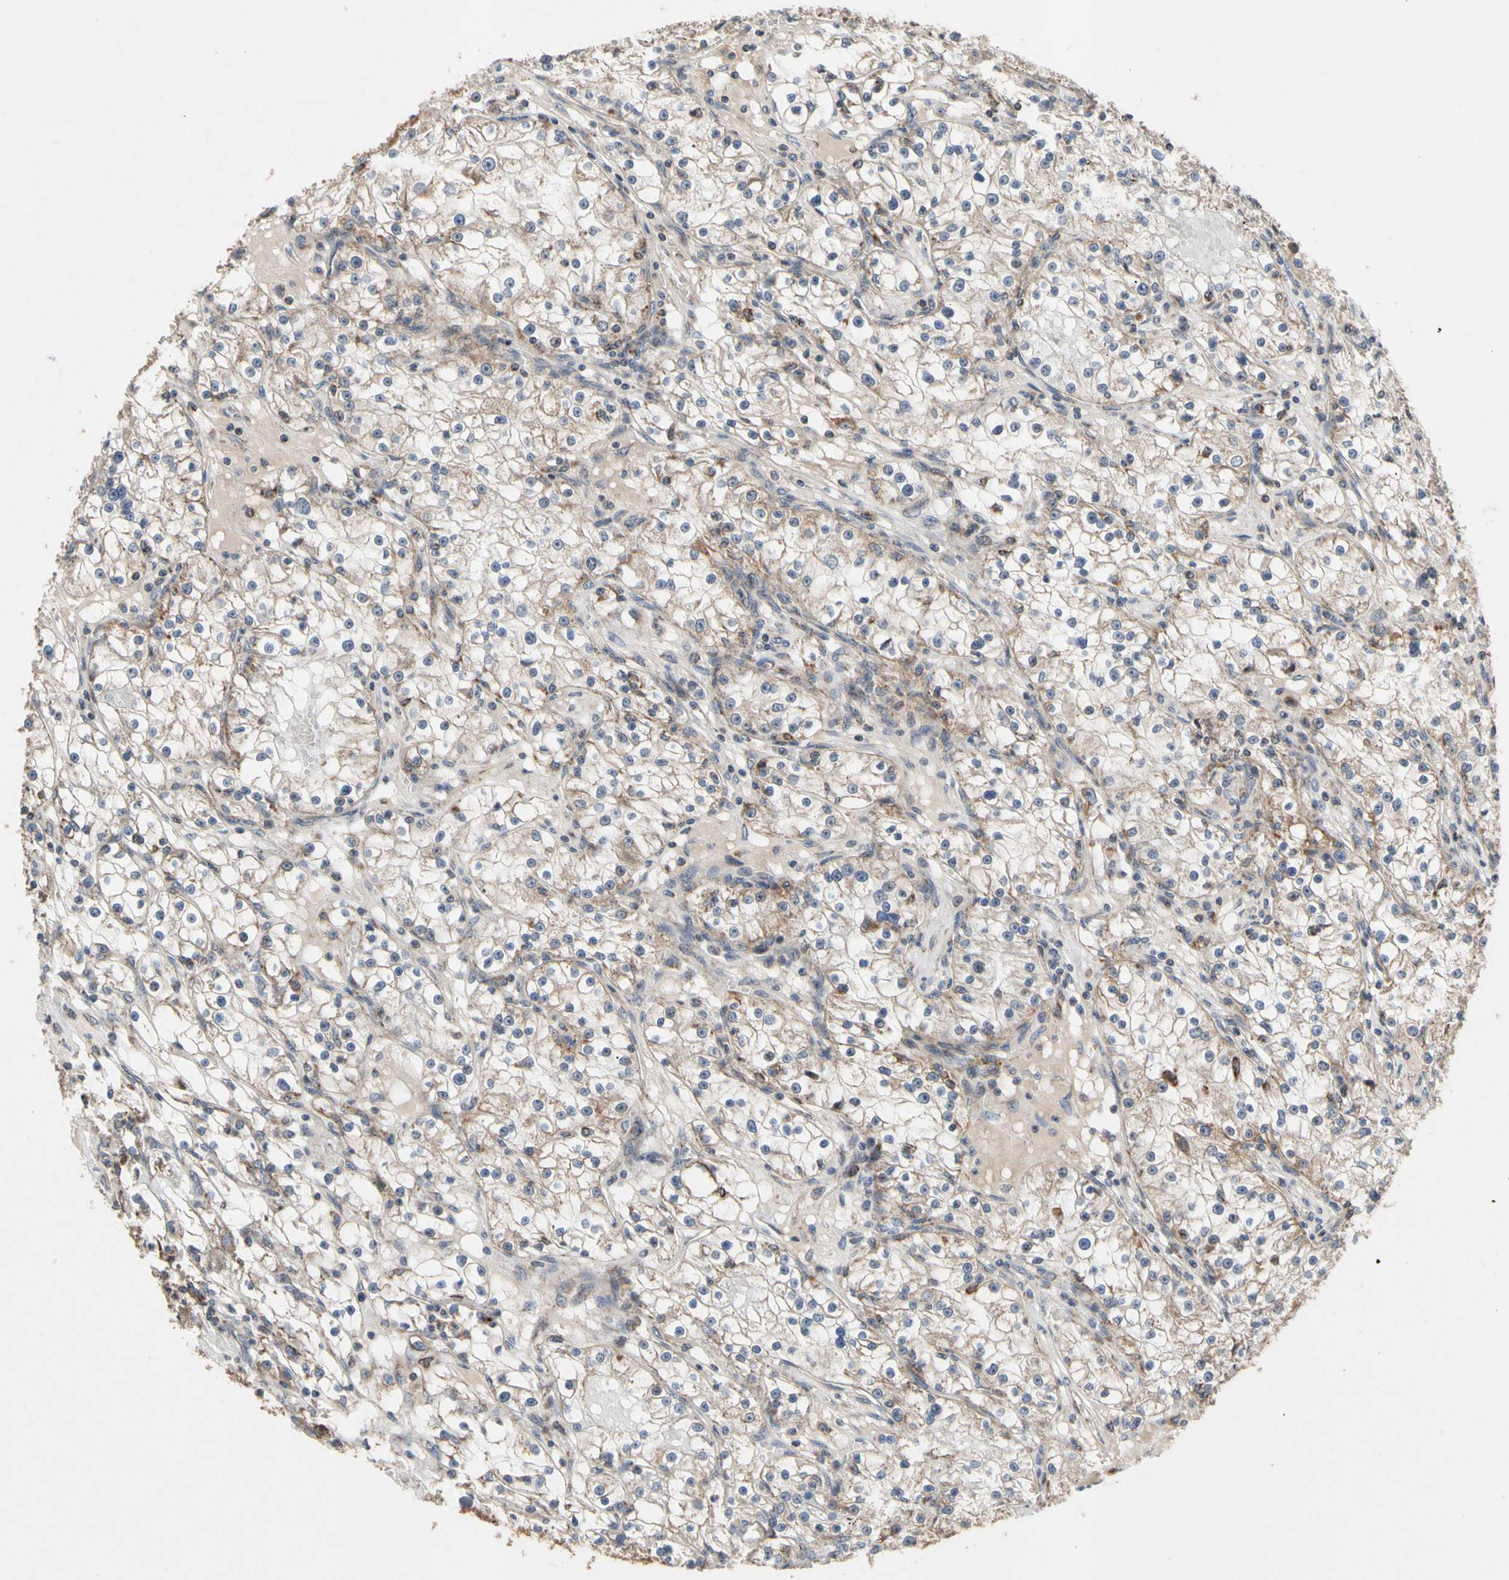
{"staining": {"intensity": "moderate", "quantity": "25%-75%", "location": "cytoplasmic/membranous"}, "tissue": "renal cancer", "cell_type": "Tumor cells", "image_type": "cancer", "snomed": [{"axis": "morphology", "description": "Adenocarcinoma, NOS"}, {"axis": "topography", "description": "Kidney"}], "caption": "High-magnification brightfield microscopy of renal cancer stained with DAB (3,3'-diaminobenzidine) (brown) and counterstained with hematoxylin (blue). tumor cells exhibit moderate cytoplasmic/membranous positivity is seen in approximately25%-75% of cells.", "gene": "GPD2", "patient": {"sex": "male", "age": 56}}